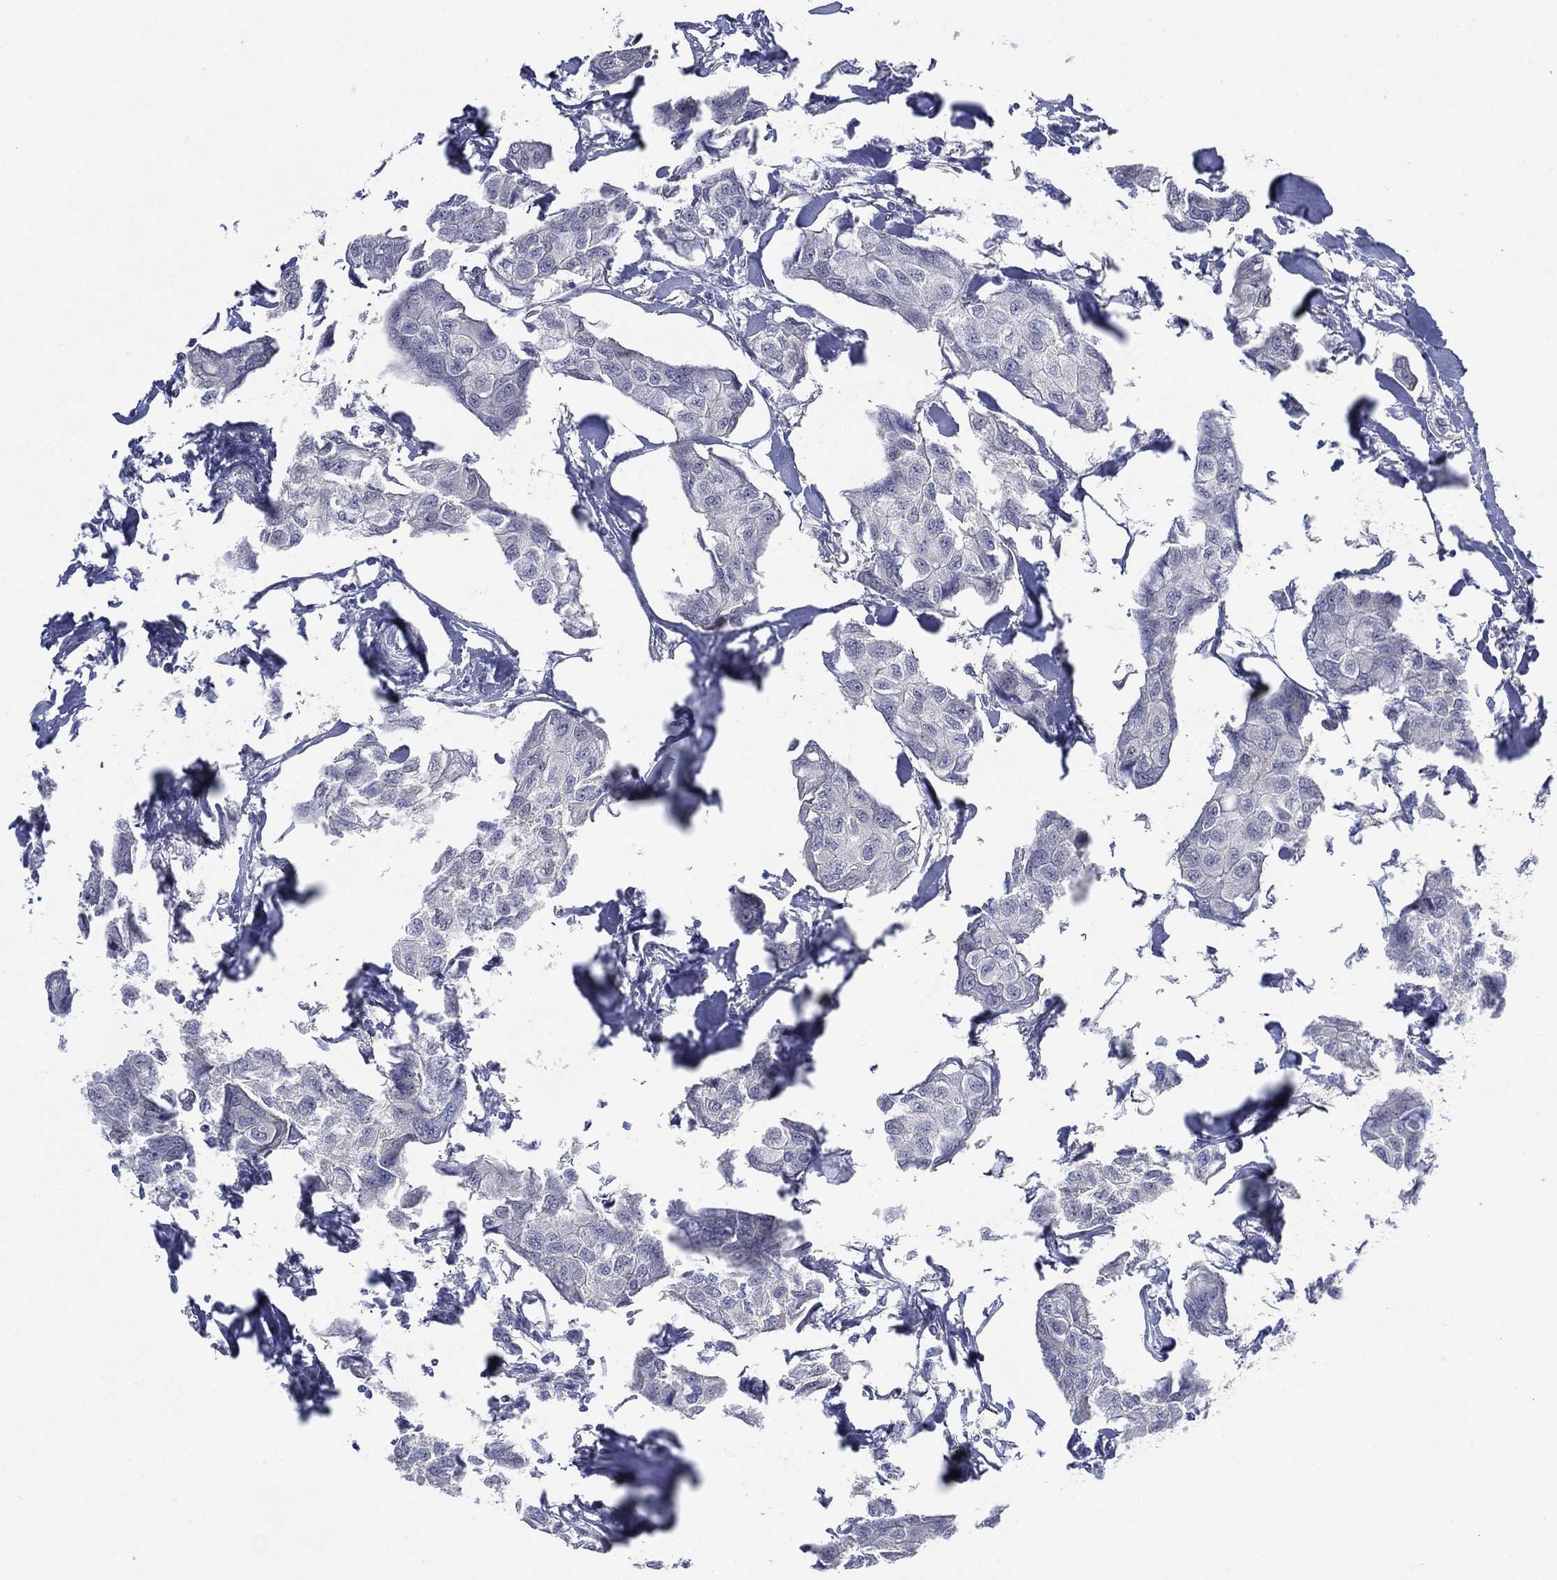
{"staining": {"intensity": "negative", "quantity": "none", "location": "none"}, "tissue": "breast cancer", "cell_type": "Tumor cells", "image_type": "cancer", "snomed": [{"axis": "morphology", "description": "Duct carcinoma"}, {"axis": "topography", "description": "Breast"}], "caption": "The IHC image has no significant expression in tumor cells of breast intraductal carcinoma tissue. Brightfield microscopy of immunohistochemistry (IHC) stained with DAB (3,3'-diaminobenzidine) (brown) and hematoxylin (blue), captured at high magnification.", "gene": "C5orf46", "patient": {"sex": "female", "age": 80}}